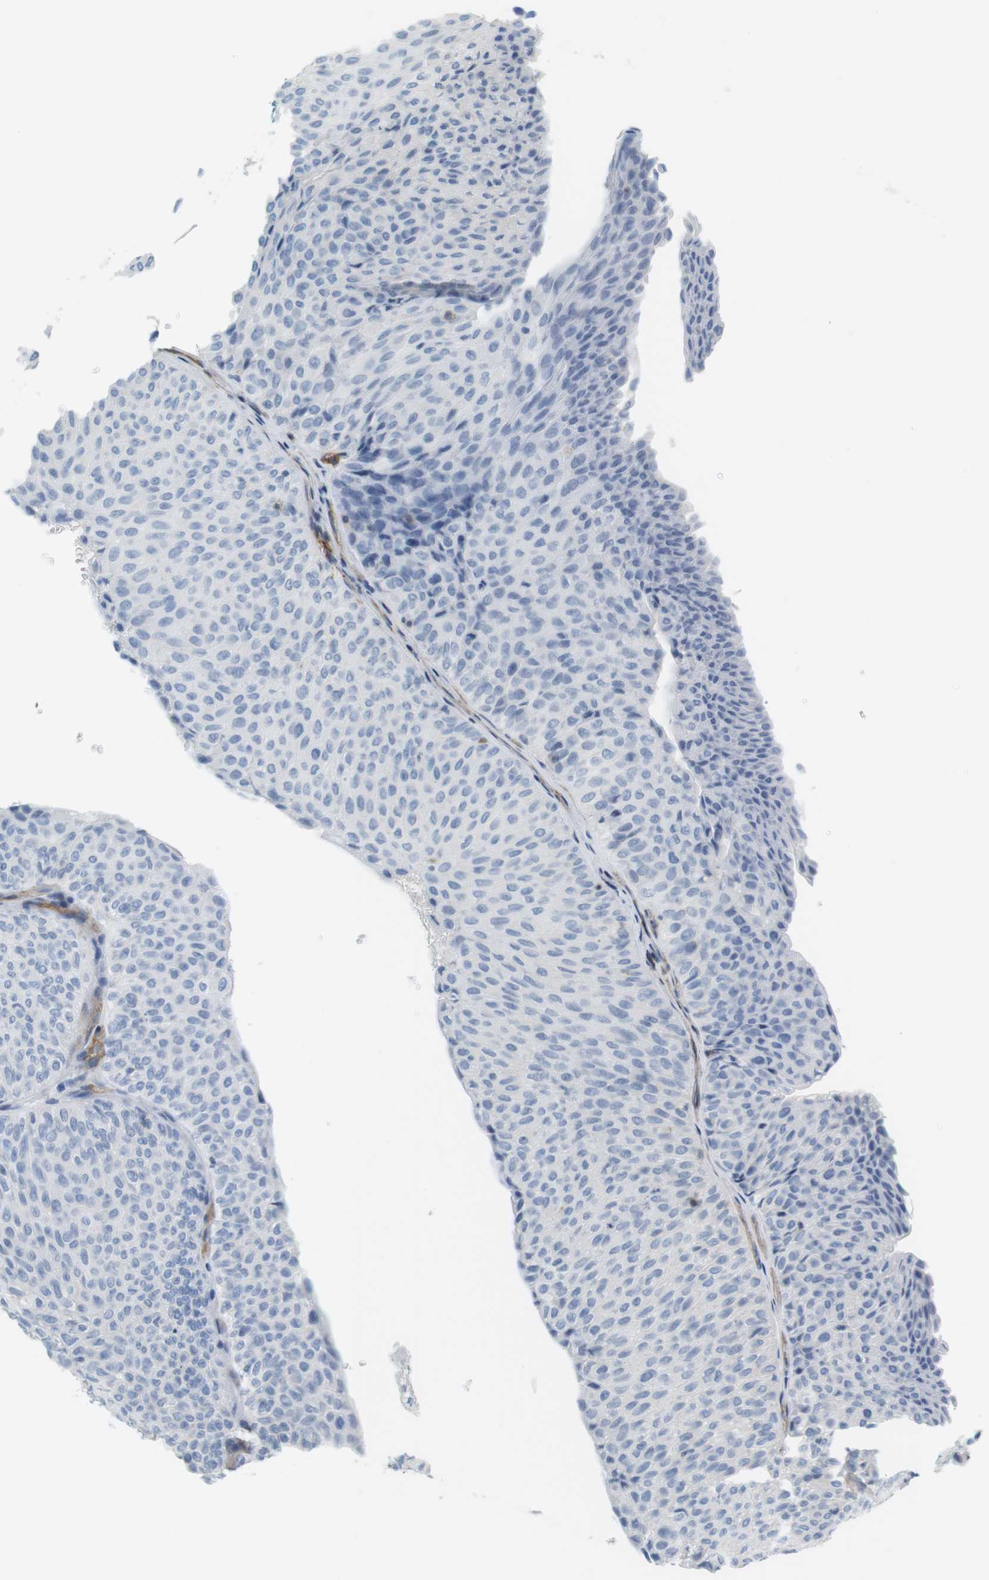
{"staining": {"intensity": "negative", "quantity": "none", "location": "none"}, "tissue": "urothelial cancer", "cell_type": "Tumor cells", "image_type": "cancer", "snomed": [{"axis": "morphology", "description": "Urothelial carcinoma, Low grade"}, {"axis": "topography", "description": "Urinary bladder"}], "caption": "Human urothelial cancer stained for a protein using immunohistochemistry (IHC) displays no positivity in tumor cells.", "gene": "F2R", "patient": {"sex": "male", "age": 78}}